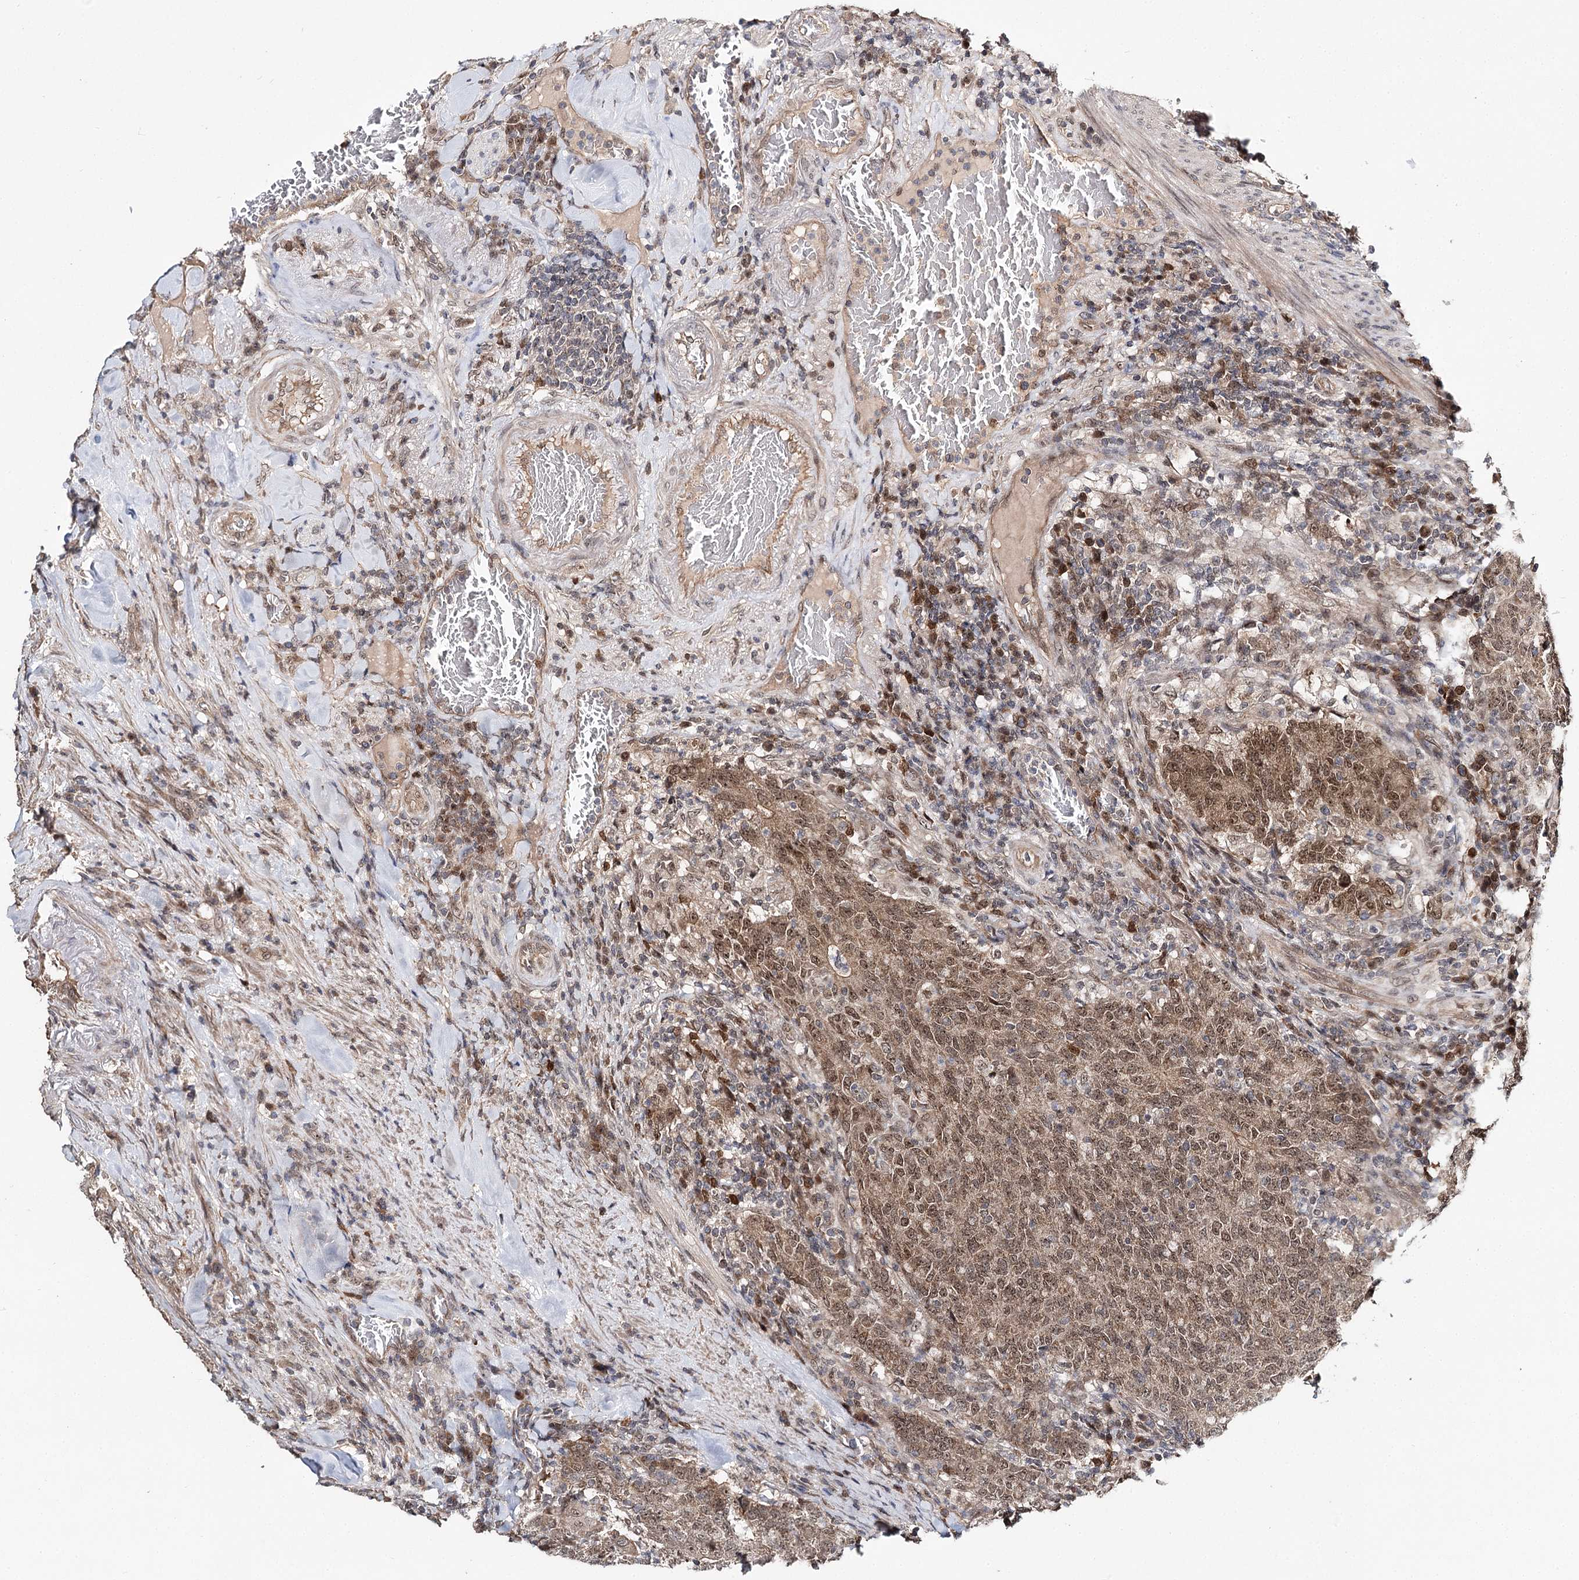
{"staining": {"intensity": "moderate", "quantity": ">75%", "location": "cytoplasmic/membranous,nuclear"}, "tissue": "colorectal cancer", "cell_type": "Tumor cells", "image_type": "cancer", "snomed": [{"axis": "morphology", "description": "Normal tissue, NOS"}, {"axis": "morphology", "description": "Adenocarcinoma, NOS"}, {"axis": "topography", "description": "Colon"}], "caption": "Colorectal adenocarcinoma stained for a protein exhibits moderate cytoplasmic/membranous and nuclear positivity in tumor cells. (DAB = brown stain, brightfield microscopy at high magnification).", "gene": "NOPCHAP1", "patient": {"sex": "female", "age": 75}}